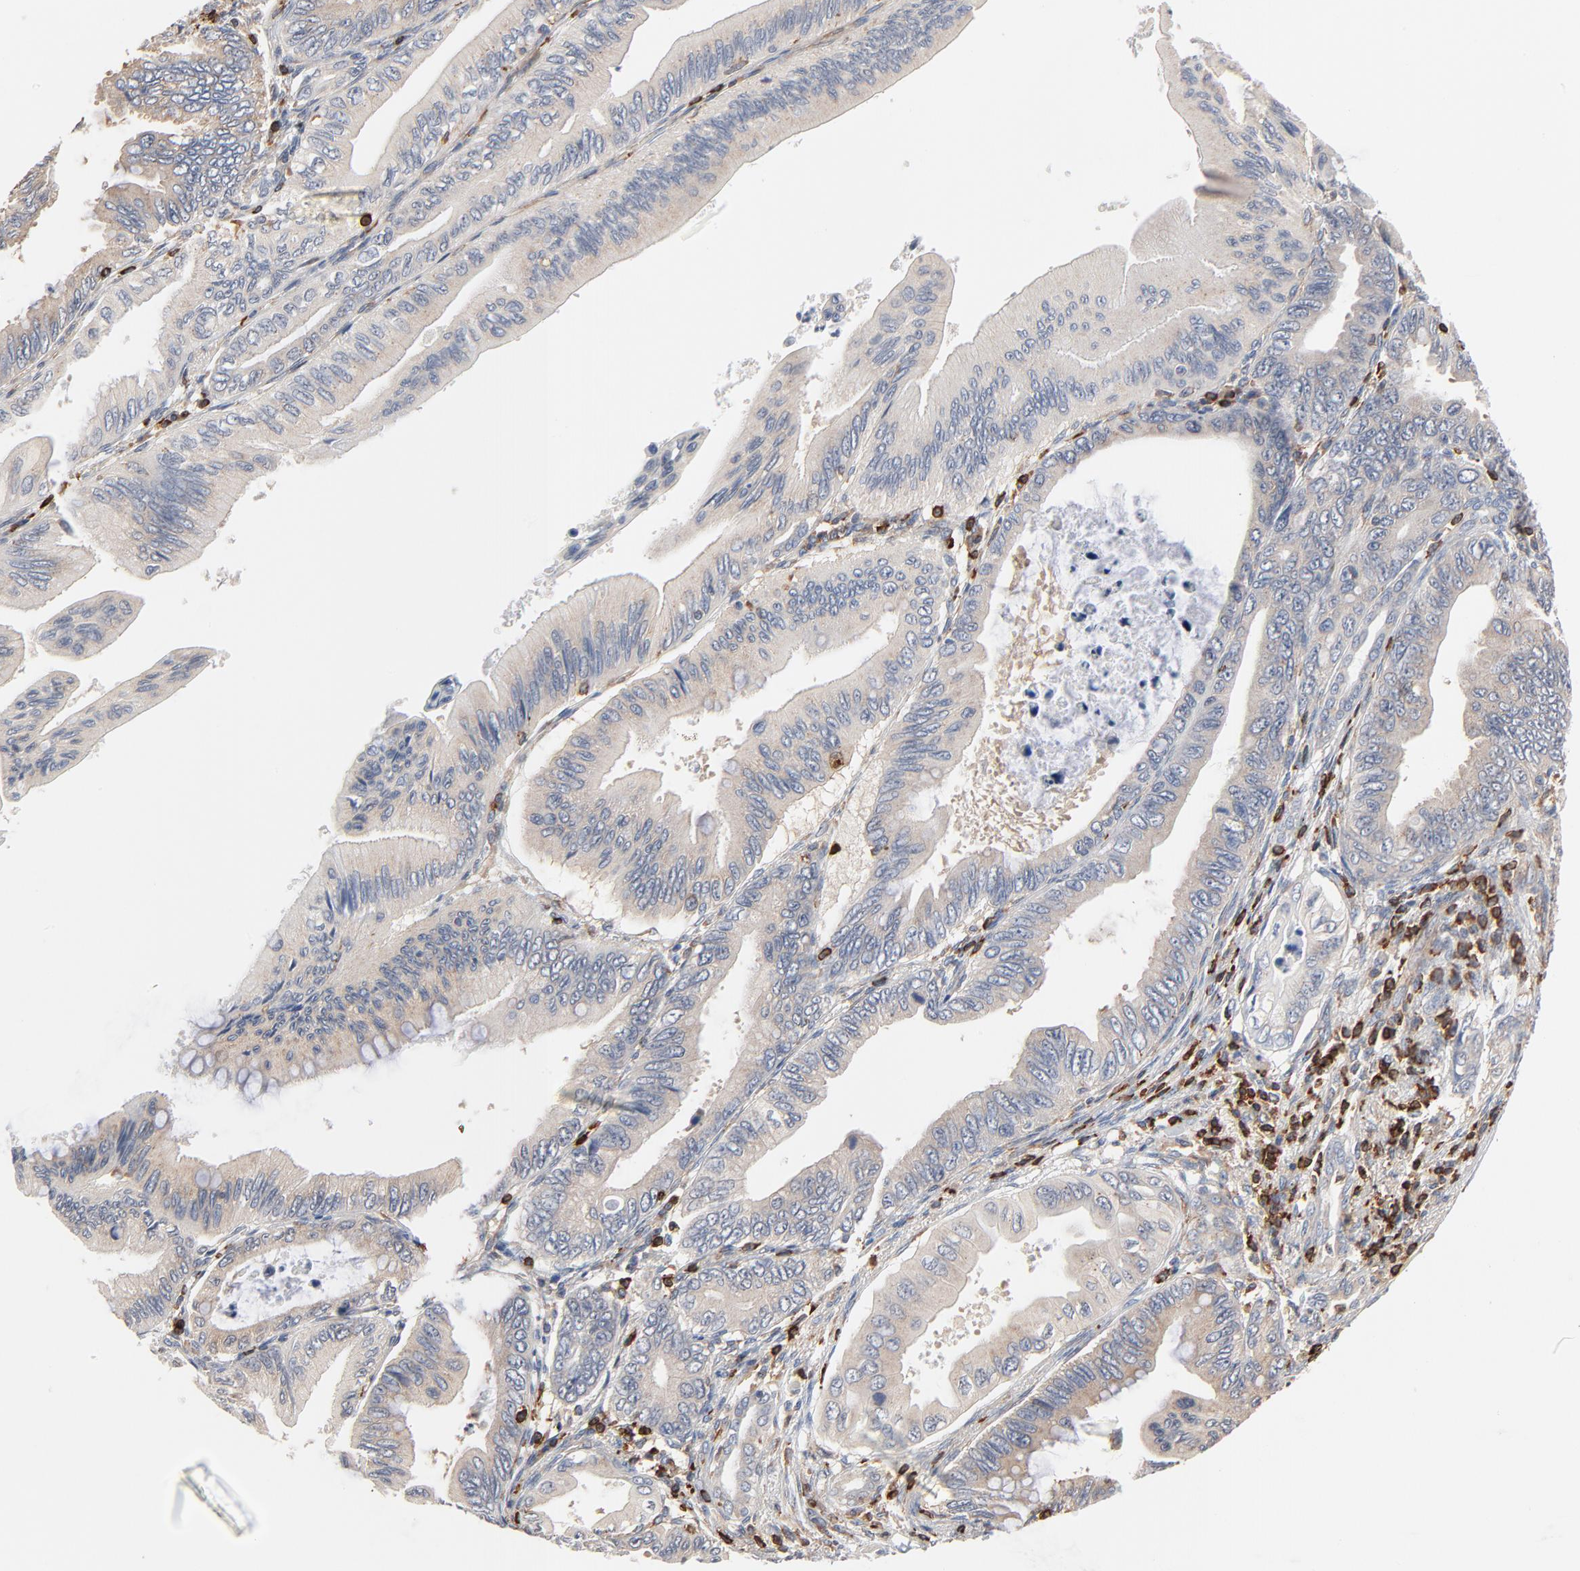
{"staining": {"intensity": "weak", "quantity": ">75%", "location": "cytoplasmic/membranous"}, "tissue": "pancreatic cancer", "cell_type": "Tumor cells", "image_type": "cancer", "snomed": [{"axis": "morphology", "description": "Adenocarcinoma, NOS"}, {"axis": "topography", "description": "Pancreas"}], "caption": "Immunohistochemical staining of pancreatic adenocarcinoma shows low levels of weak cytoplasmic/membranous expression in approximately >75% of tumor cells.", "gene": "SH3KBP1", "patient": {"sex": "female", "age": 66}}